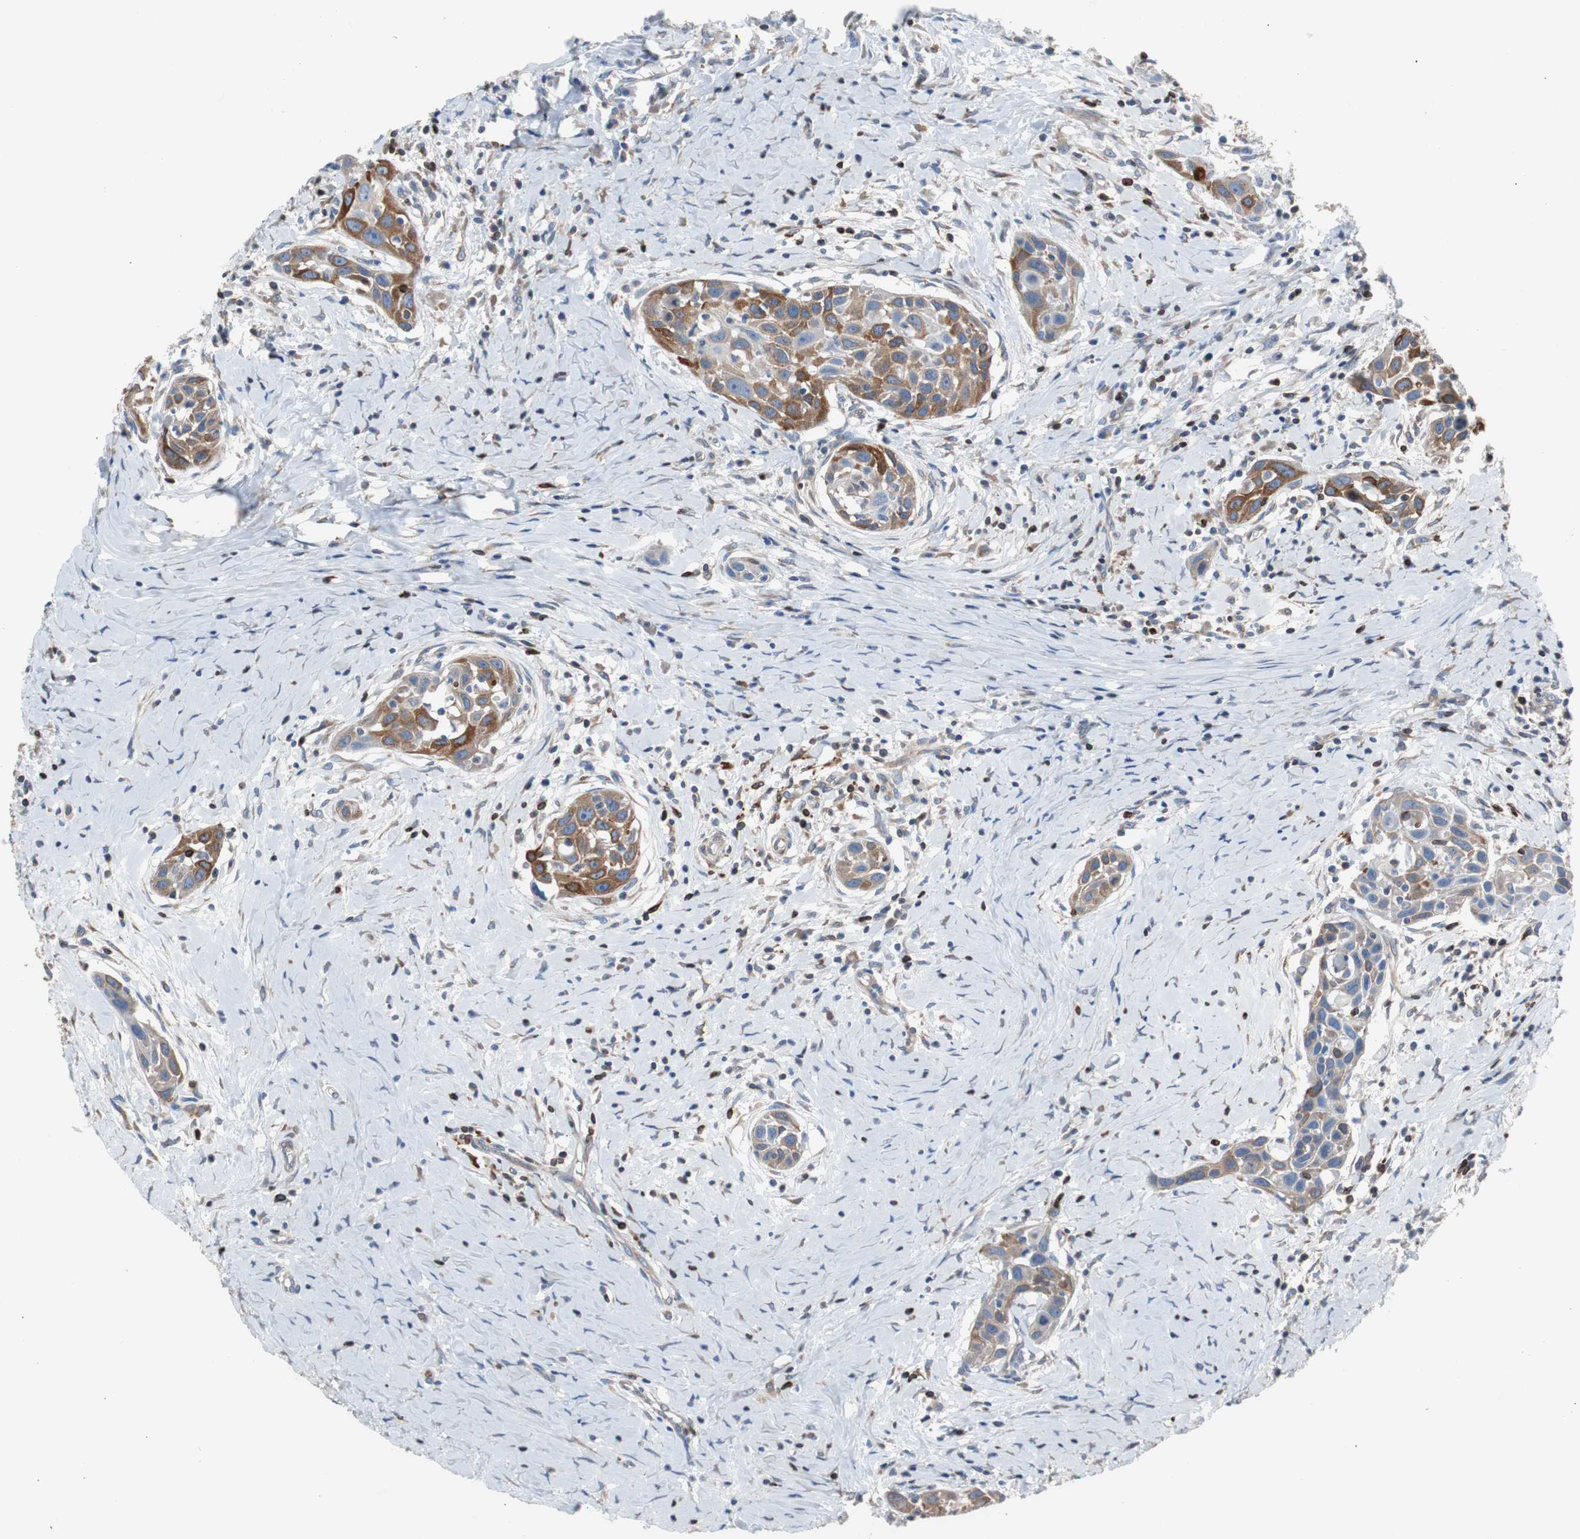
{"staining": {"intensity": "moderate", "quantity": ">75%", "location": "cytoplasmic/membranous"}, "tissue": "head and neck cancer", "cell_type": "Tumor cells", "image_type": "cancer", "snomed": [{"axis": "morphology", "description": "Squamous cell carcinoma, NOS"}, {"axis": "topography", "description": "Oral tissue"}, {"axis": "topography", "description": "Head-Neck"}], "caption": "A brown stain labels moderate cytoplasmic/membranous expression of a protein in head and neck squamous cell carcinoma tumor cells. Using DAB (brown) and hematoxylin (blue) stains, captured at high magnification using brightfield microscopy.", "gene": "PBXIP1", "patient": {"sex": "female", "age": 50}}